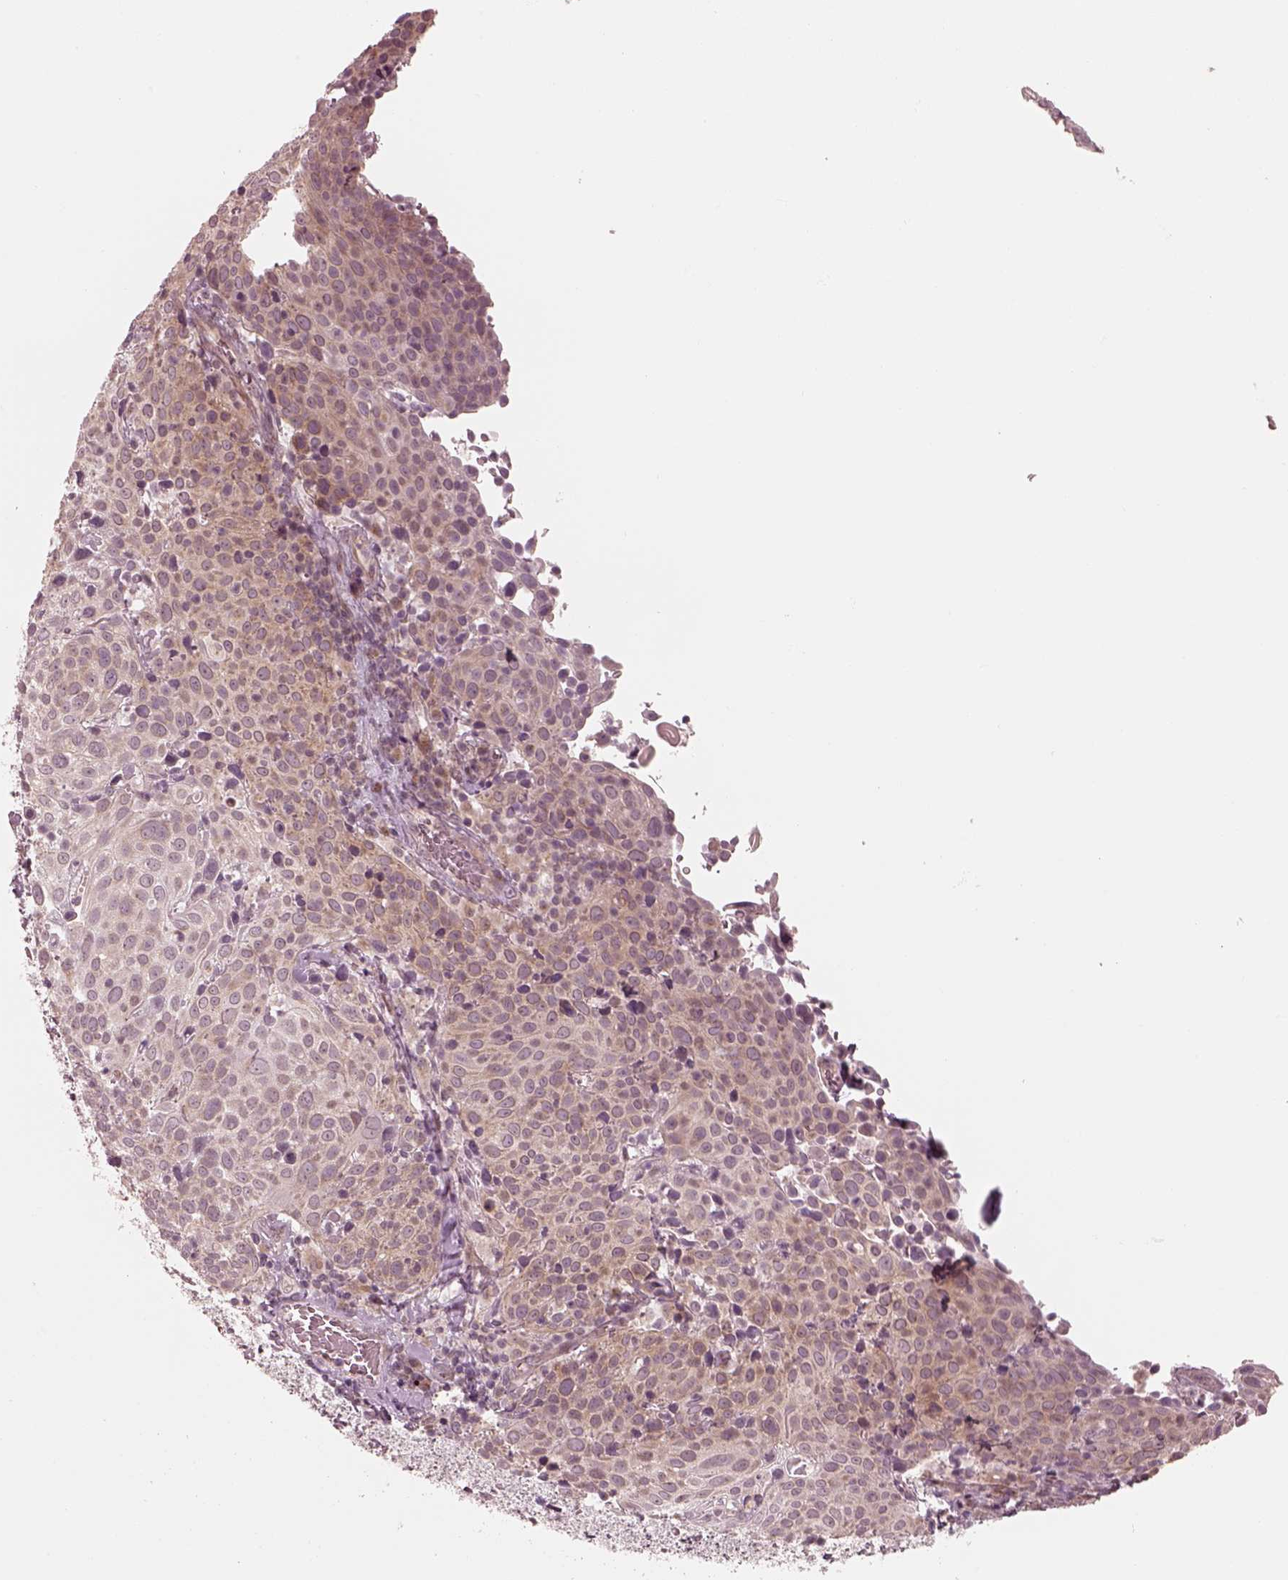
{"staining": {"intensity": "weak", "quantity": "<25%", "location": "cytoplasmic/membranous"}, "tissue": "cervical cancer", "cell_type": "Tumor cells", "image_type": "cancer", "snomed": [{"axis": "morphology", "description": "Squamous cell carcinoma, NOS"}, {"axis": "topography", "description": "Cervix"}], "caption": "Photomicrograph shows no protein expression in tumor cells of squamous cell carcinoma (cervical) tissue.", "gene": "IQCB1", "patient": {"sex": "female", "age": 61}}